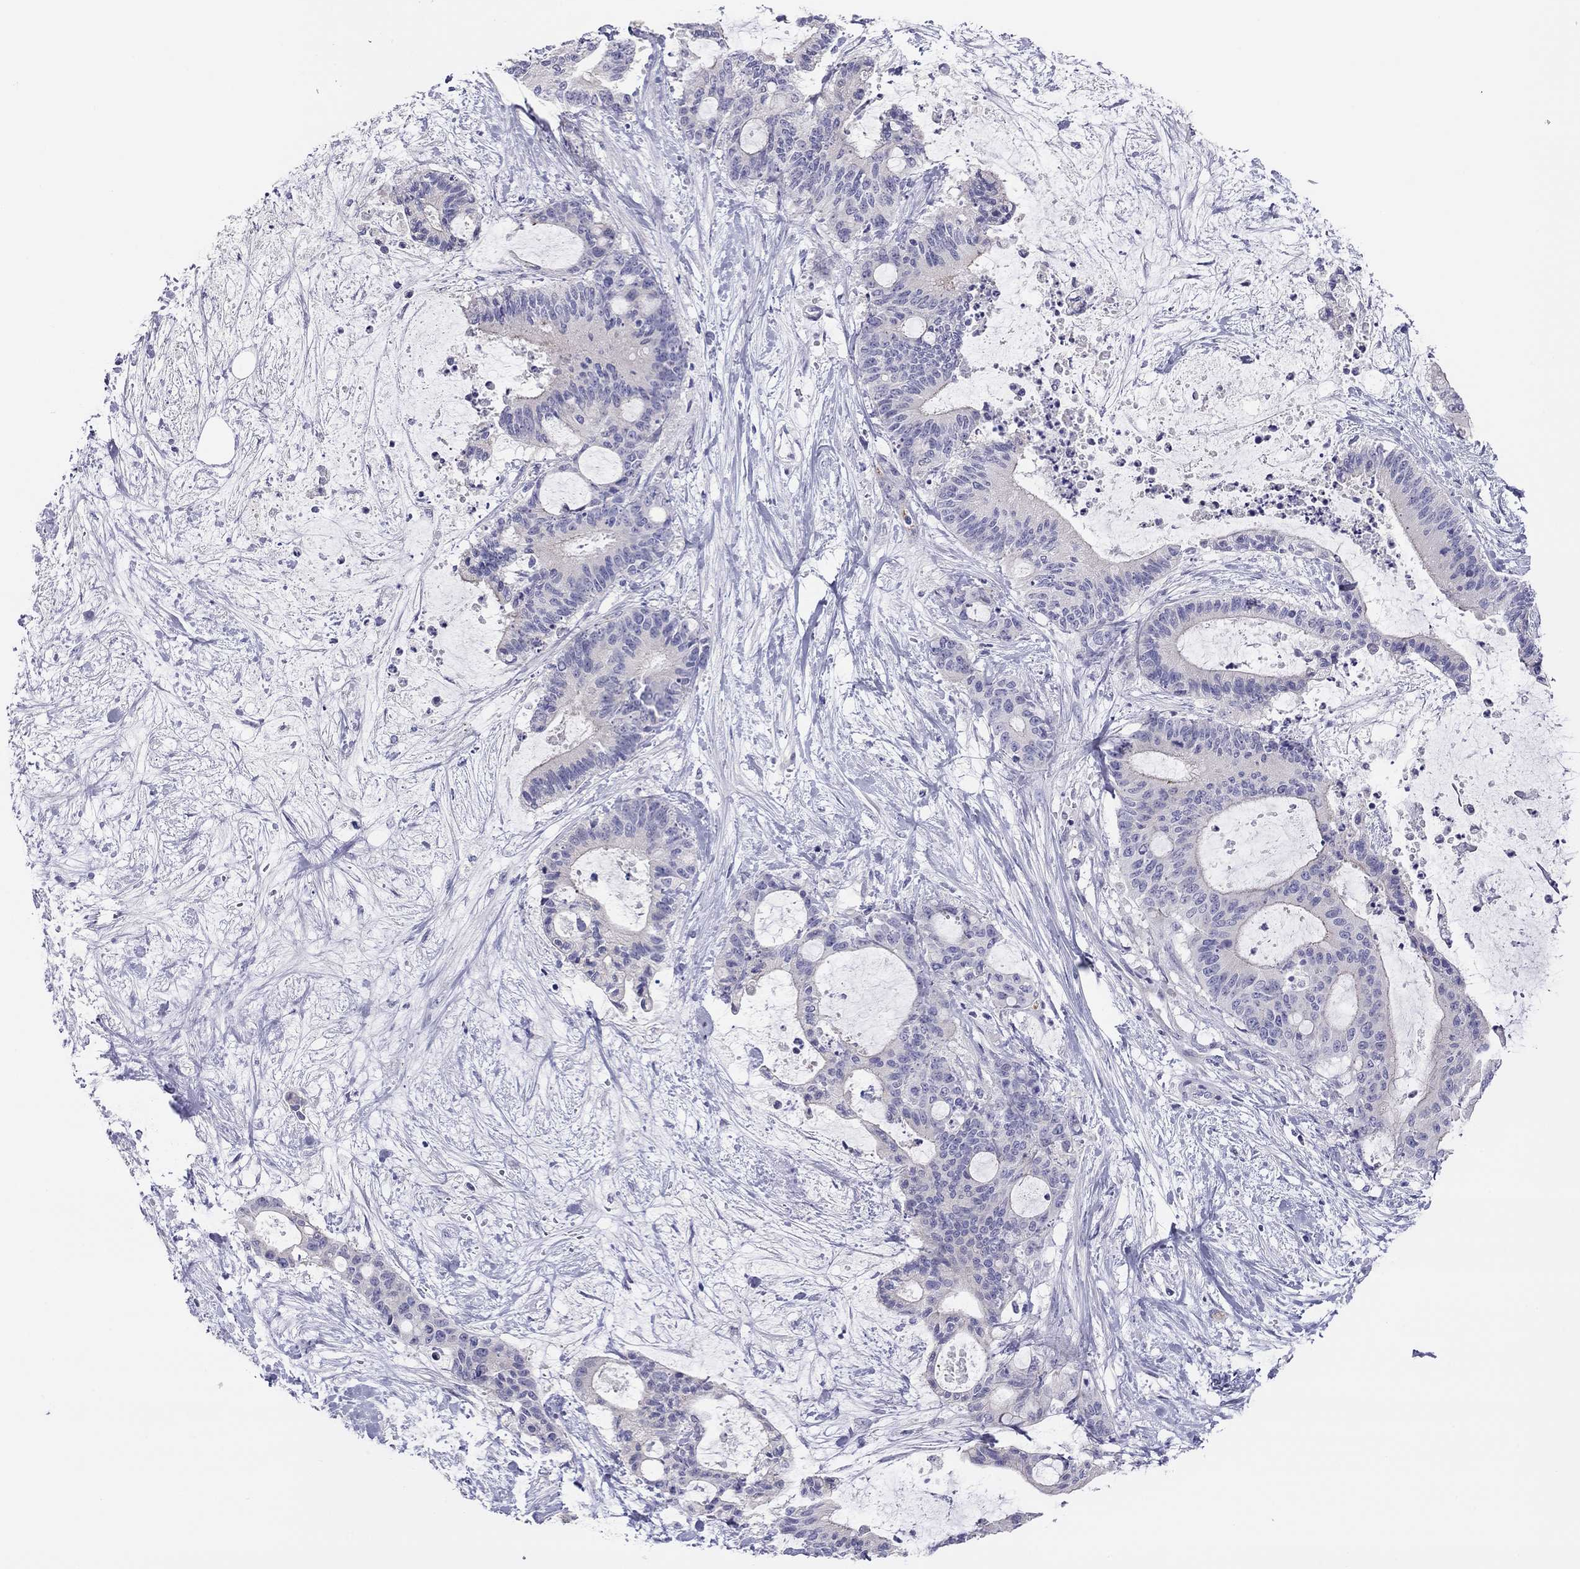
{"staining": {"intensity": "negative", "quantity": "none", "location": "none"}, "tissue": "liver cancer", "cell_type": "Tumor cells", "image_type": "cancer", "snomed": [{"axis": "morphology", "description": "Cholangiocarcinoma"}, {"axis": "topography", "description": "Liver"}], "caption": "Immunohistochemistry micrograph of neoplastic tissue: human cholangiocarcinoma (liver) stained with DAB (3,3'-diaminobenzidine) reveals no significant protein expression in tumor cells. Nuclei are stained in blue.", "gene": "MGAT4C", "patient": {"sex": "female", "age": 73}}